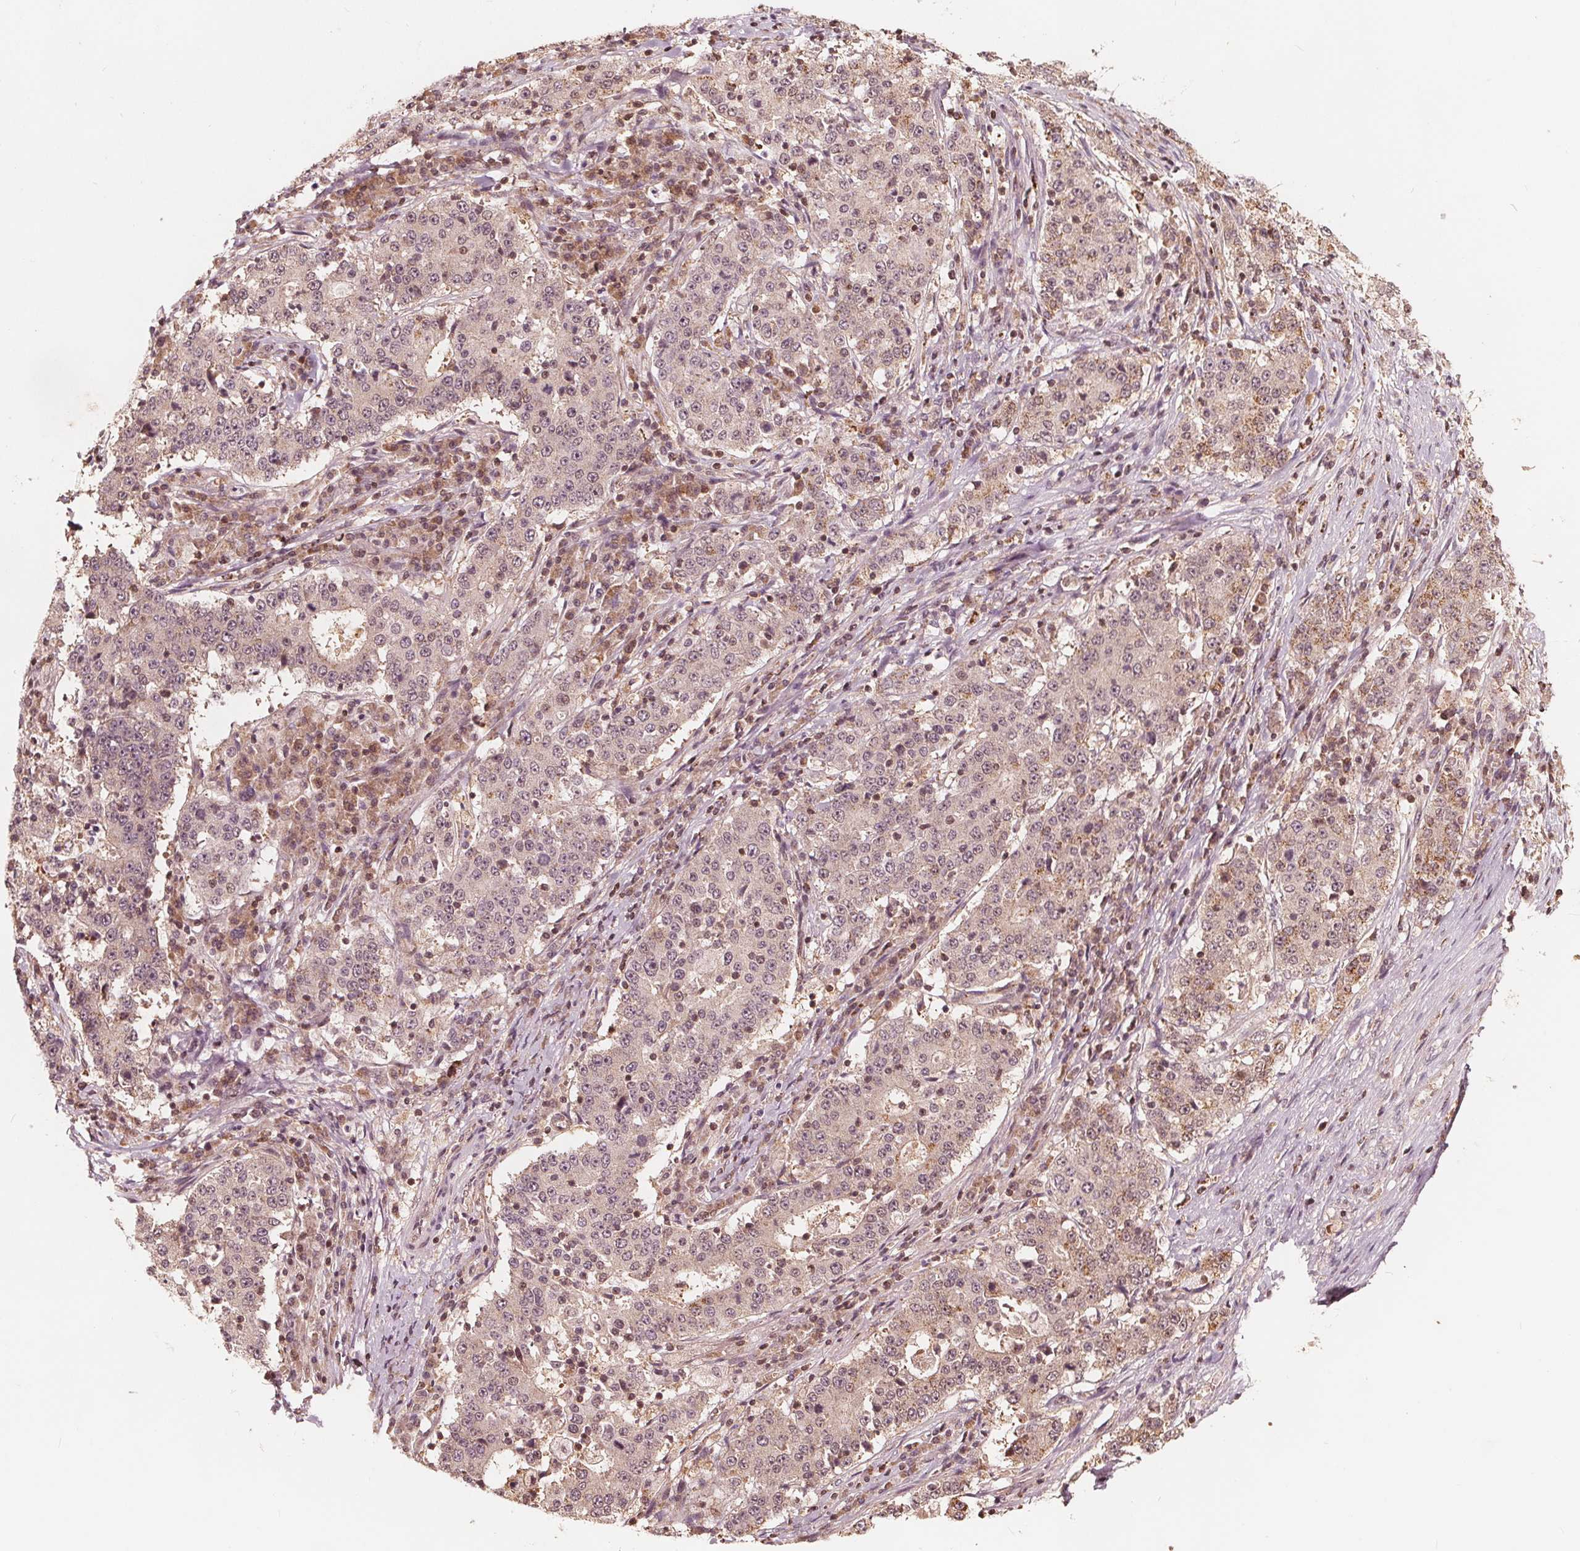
{"staining": {"intensity": "moderate", "quantity": "25%-75%", "location": "cytoplasmic/membranous"}, "tissue": "stomach cancer", "cell_type": "Tumor cells", "image_type": "cancer", "snomed": [{"axis": "morphology", "description": "Adenocarcinoma, NOS"}, {"axis": "topography", "description": "Stomach"}], "caption": "Moderate cytoplasmic/membranous protein expression is seen in approximately 25%-75% of tumor cells in stomach cancer (adenocarcinoma). (IHC, brightfield microscopy, high magnification).", "gene": "AIP", "patient": {"sex": "male", "age": 59}}